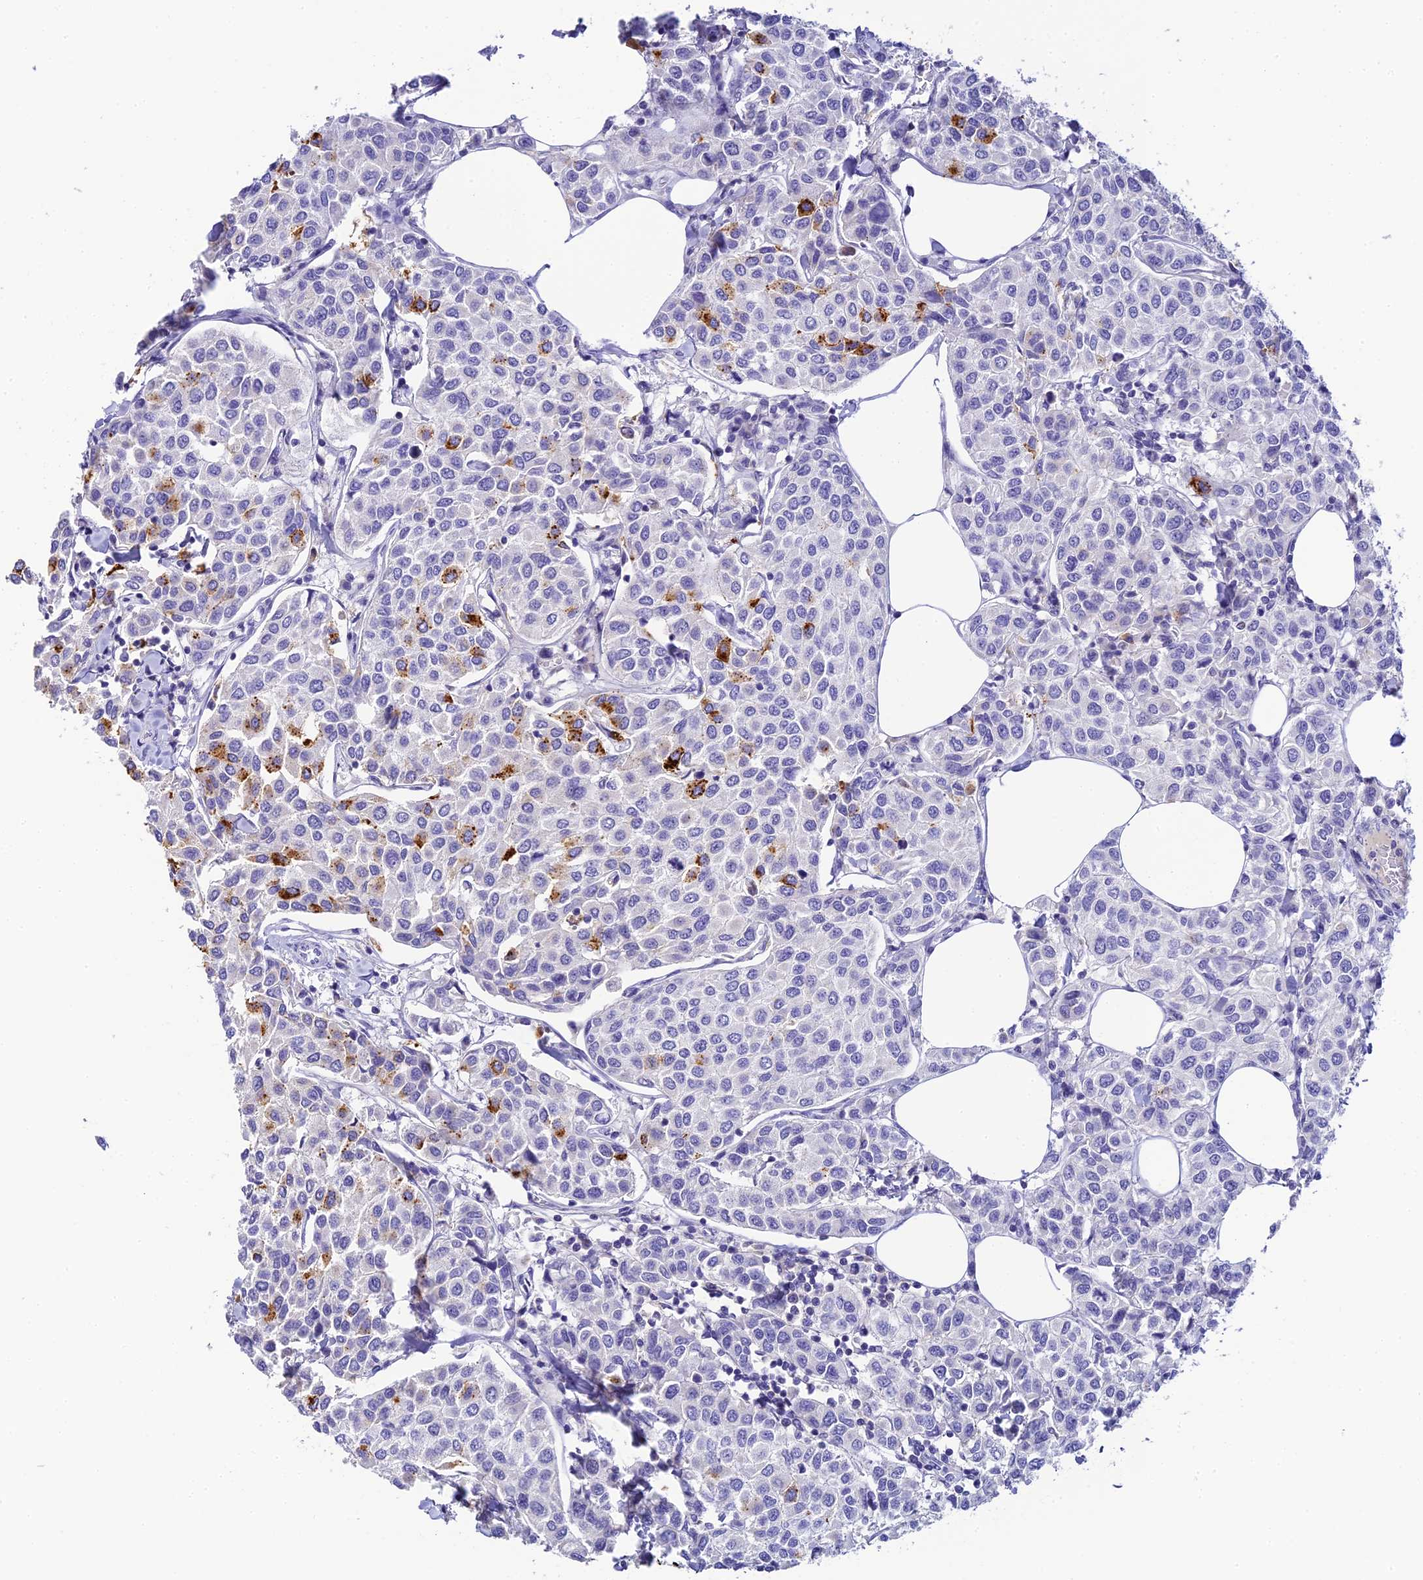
{"staining": {"intensity": "strong", "quantity": "<25%", "location": "cytoplasmic/membranous"}, "tissue": "breast cancer", "cell_type": "Tumor cells", "image_type": "cancer", "snomed": [{"axis": "morphology", "description": "Duct carcinoma"}, {"axis": "topography", "description": "Breast"}], "caption": "This is an image of immunohistochemistry (IHC) staining of breast cancer (infiltrating ductal carcinoma), which shows strong expression in the cytoplasmic/membranous of tumor cells.", "gene": "C12orf29", "patient": {"sex": "female", "age": 55}}